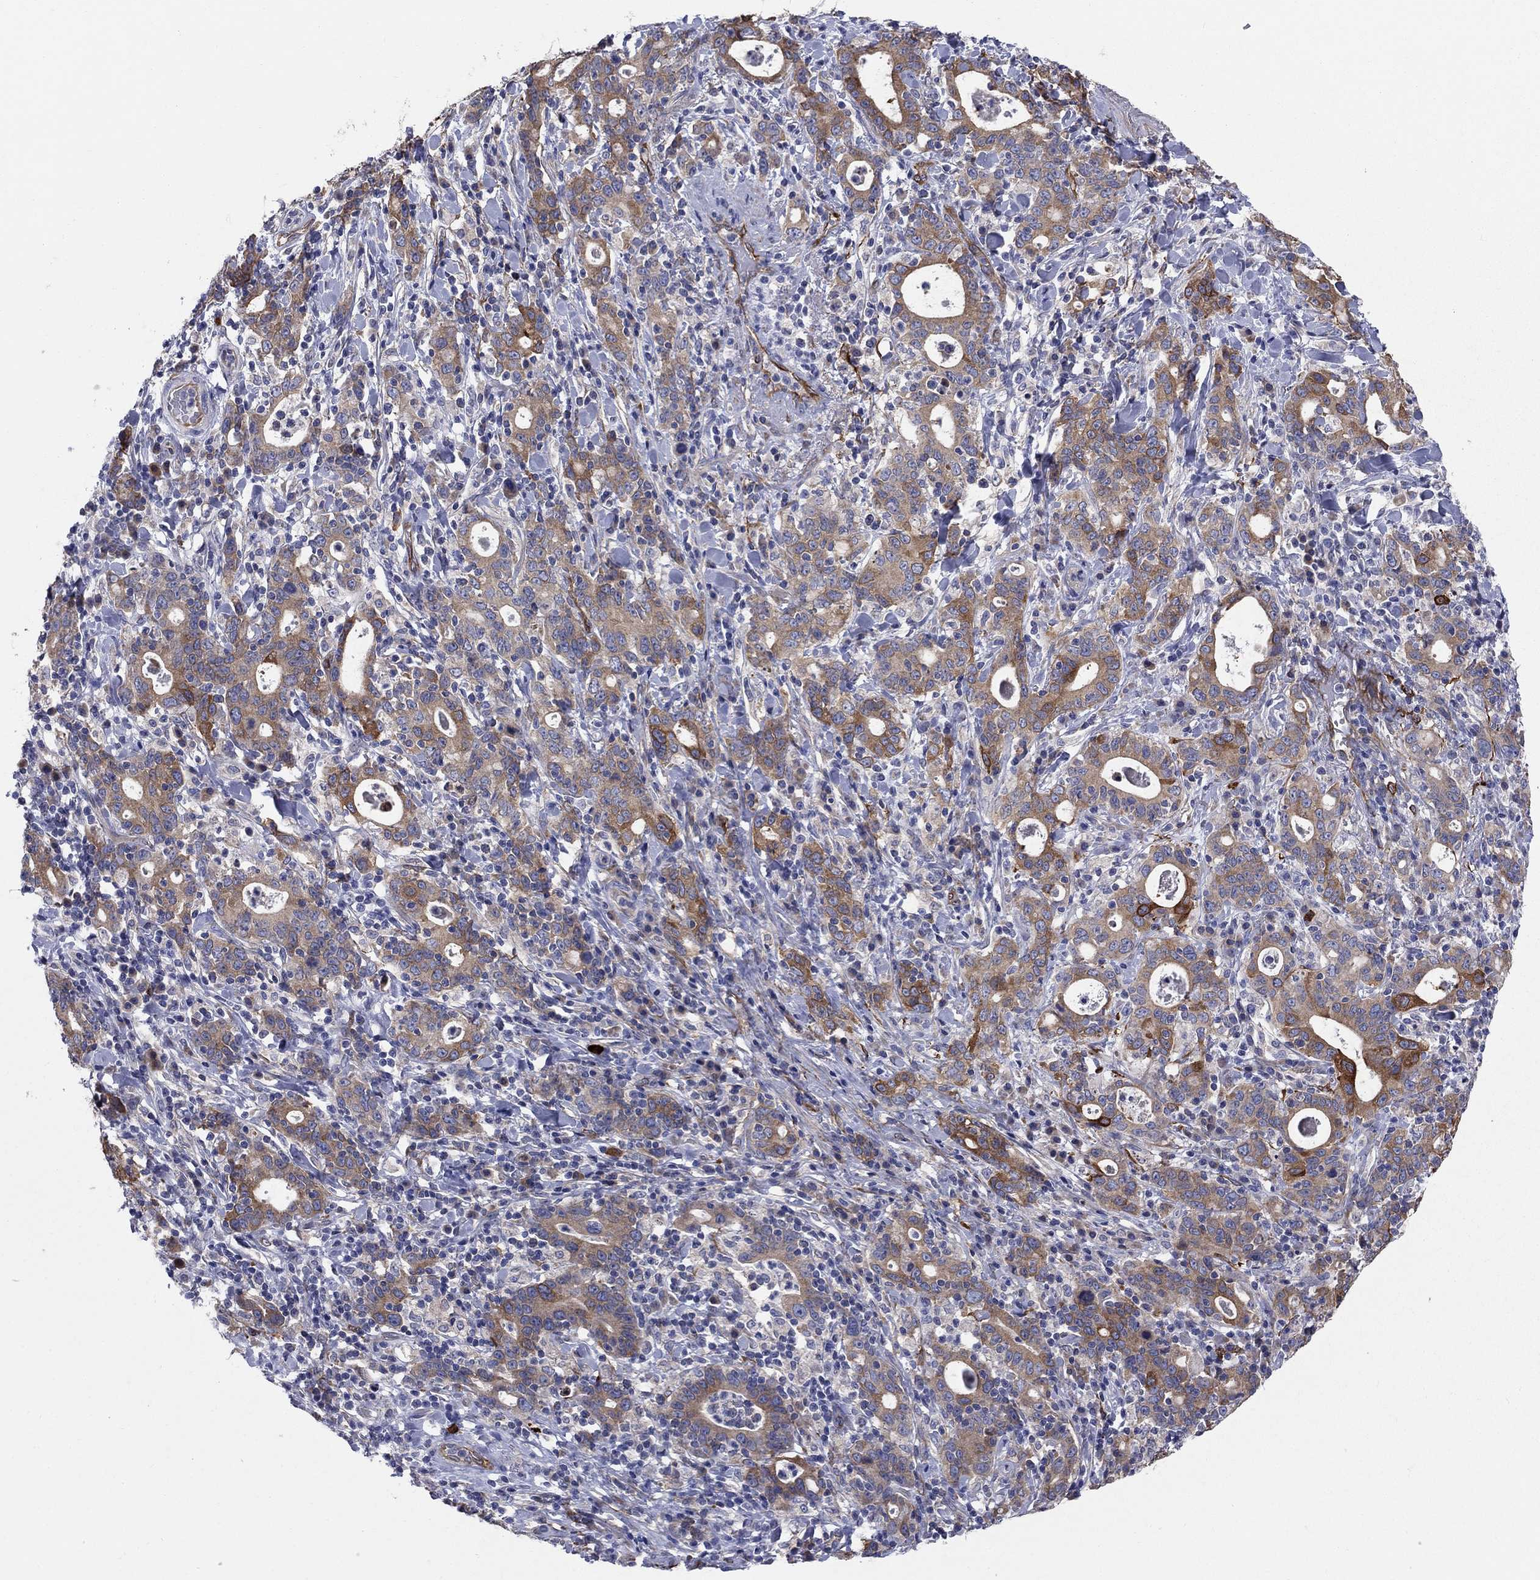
{"staining": {"intensity": "strong", "quantity": "<25%", "location": "cytoplasmic/membranous"}, "tissue": "stomach cancer", "cell_type": "Tumor cells", "image_type": "cancer", "snomed": [{"axis": "morphology", "description": "Adenocarcinoma, NOS"}, {"axis": "topography", "description": "Stomach"}], "caption": "Protein staining shows strong cytoplasmic/membranous staining in approximately <25% of tumor cells in stomach adenocarcinoma.", "gene": "EMP2", "patient": {"sex": "male", "age": 79}}